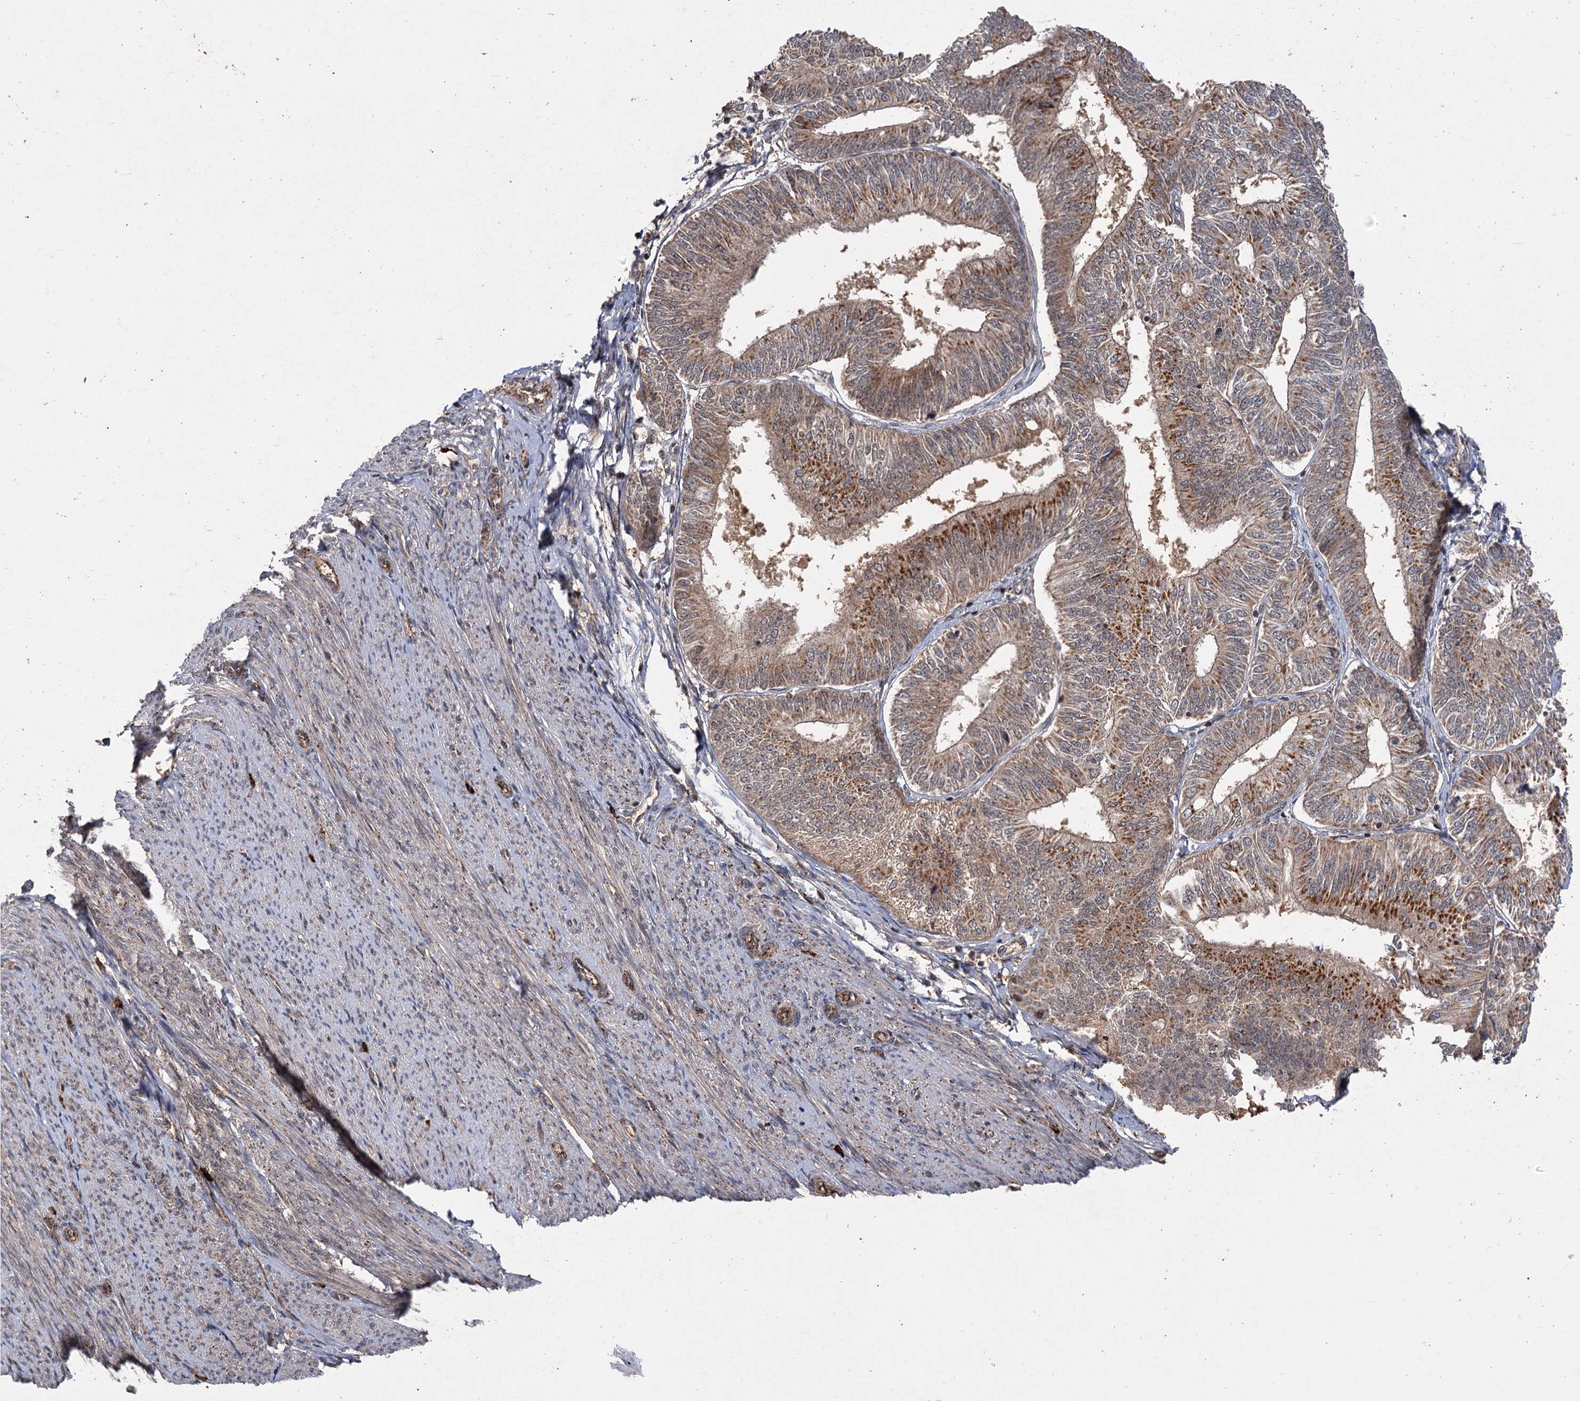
{"staining": {"intensity": "moderate", "quantity": ">75%", "location": "cytoplasmic/membranous"}, "tissue": "endometrial cancer", "cell_type": "Tumor cells", "image_type": "cancer", "snomed": [{"axis": "morphology", "description": "Adenocarcinoma, NOS"}, {"axis": "topography", "description": "Endometrium"}], "caption": "There is medium levels of moderate cytoplasmic/membranous staining in tumor cells of adenocarcinoma (endometrial), as demonstrated by immunohistochemical staining (brown color).", "gene": "KANSL2", "patient": {"sex": "female", "age": 58}}